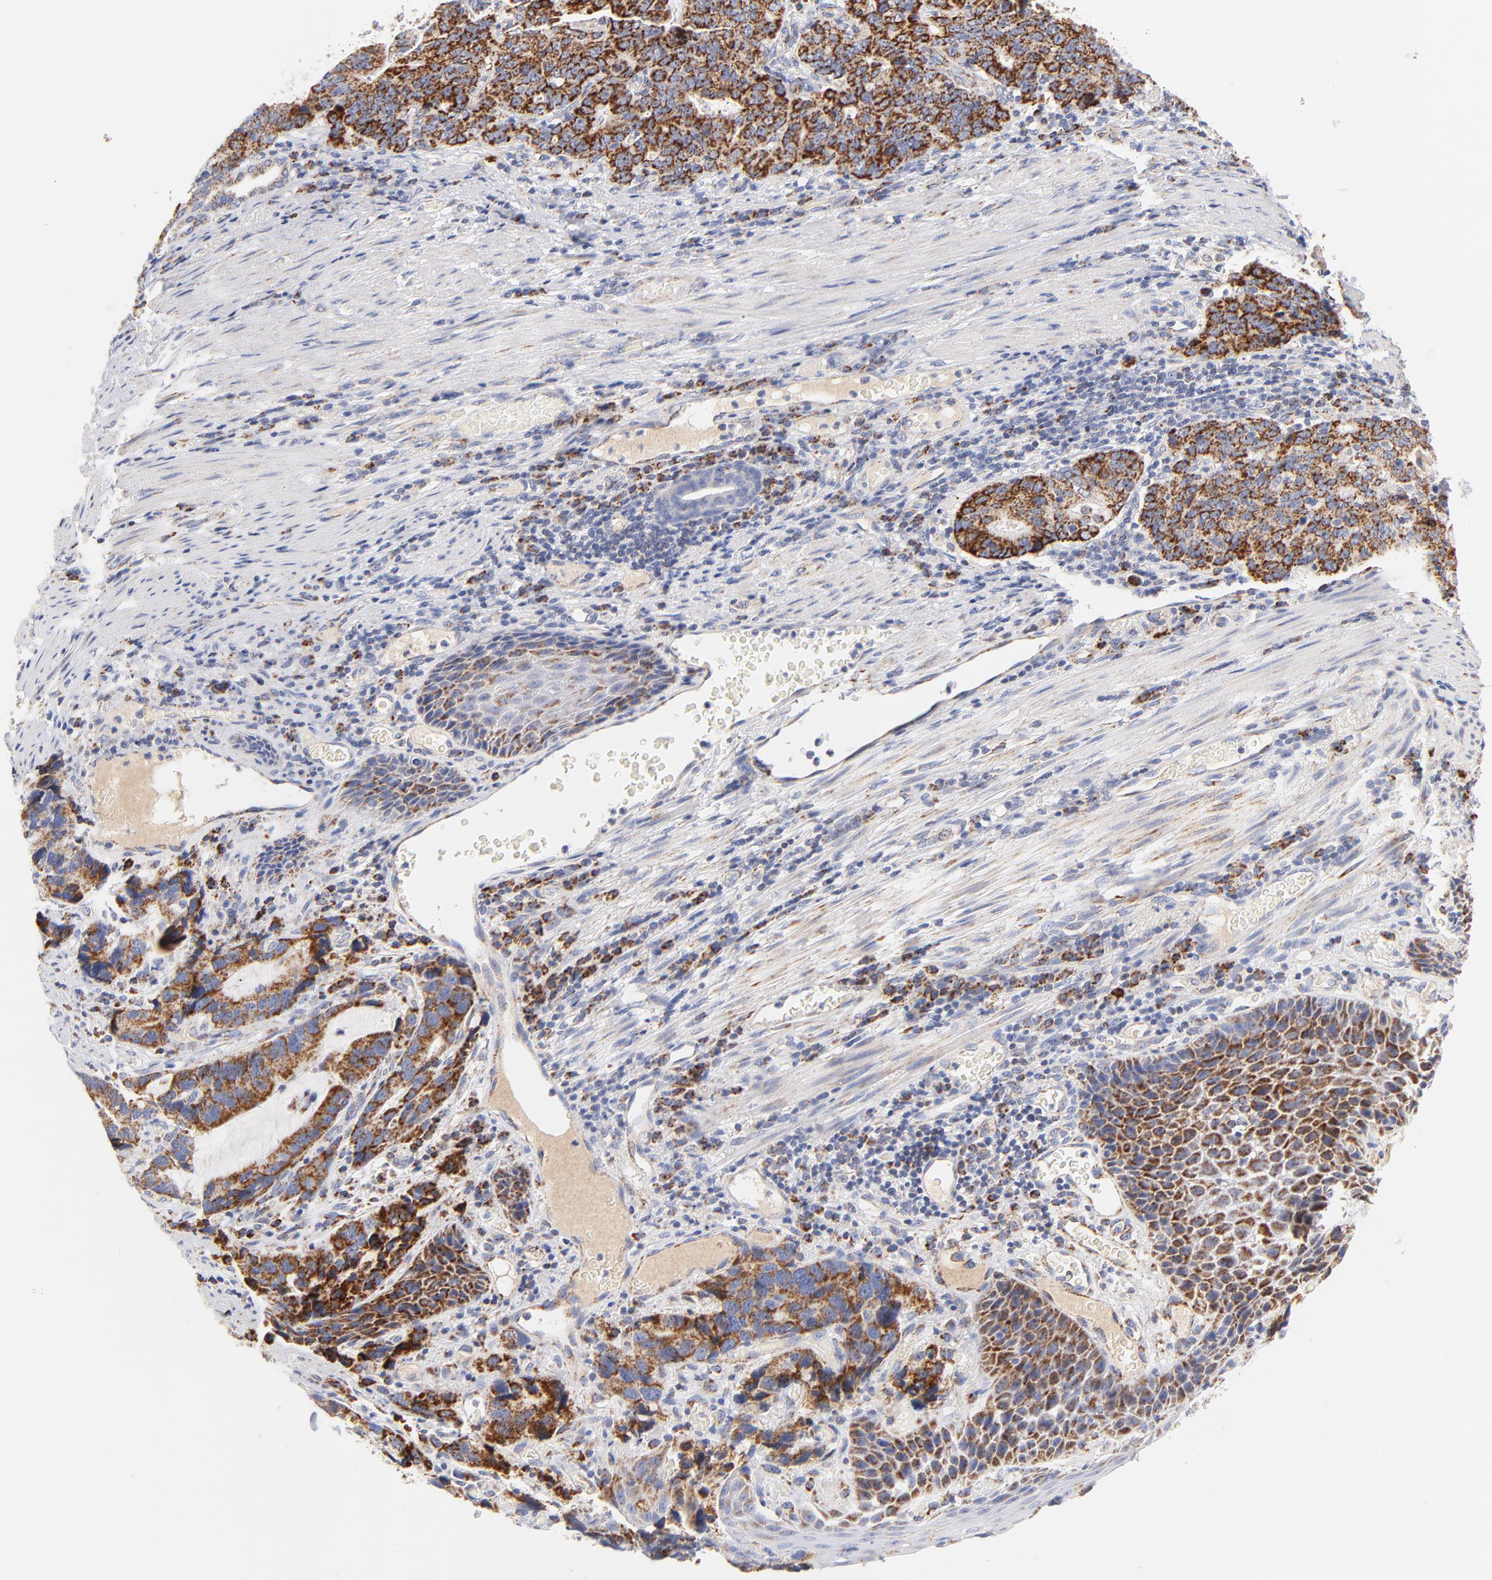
{"staining": {"intensity": "strong", "quantity": ">75%", "location": "cytoplasmic/membranous"}, "tissue": "stomach cancer", "cell_type": "Tumor cells", "image_type": "cancer", "snomed": [{"axis": "morphology", "description": "Adenocarcinoma, NOS"}, {"axis": "topography", "description": "Esophagus"}, {"axis": "topography", "description": "Stomach"}], "caption": "Strong cytoplasmic/membranous protein positivity is appreciated in approximately >75% of tumor cells in adenocarcinoma (stomach). (DAB (3,3'-diaminobenzidine) = brown stain, brightfield microscopy at high magnification).", "gene": "DLAT", "patient": {"sex": "male", "age": 74}}